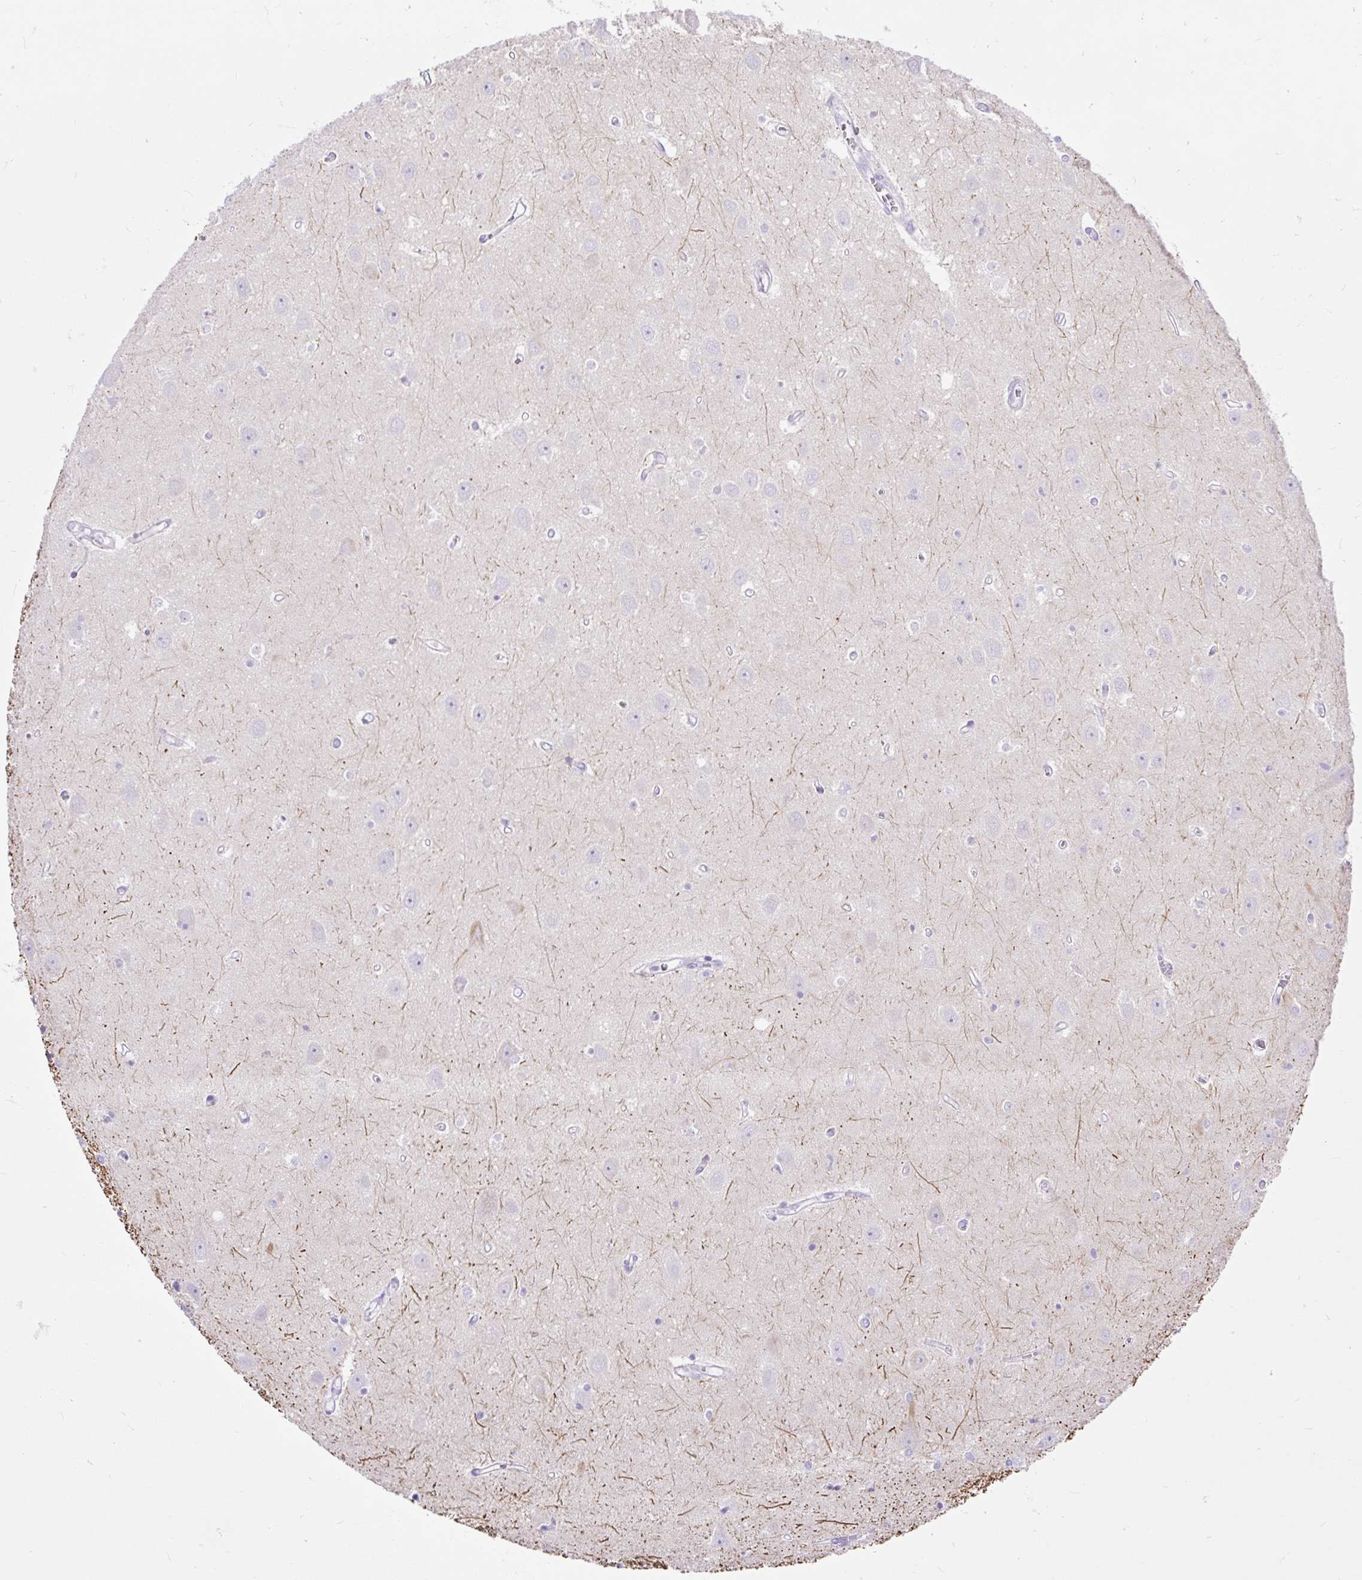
{"staining": {"intensity": "negative", "quantity": "none", "location": "none"}, "tissue": "hippocampus", "cell_type": "Glial cells", "image_type": "normal", "snomed": [{"axis": "morphology", "description": "Normal tissue, NOS"}, {"axis": "topography", "description": "Hippocampus"}], "caption": "Immunohistochemistry (IHC) image of normal hippocampus: hippocampus stained with DAB (3,3'-diaminobenzidine) reveals no significant protein positivity in glial cells.", "gene": "ZNF256", "patient": {"sex": "female", "age": 64}}